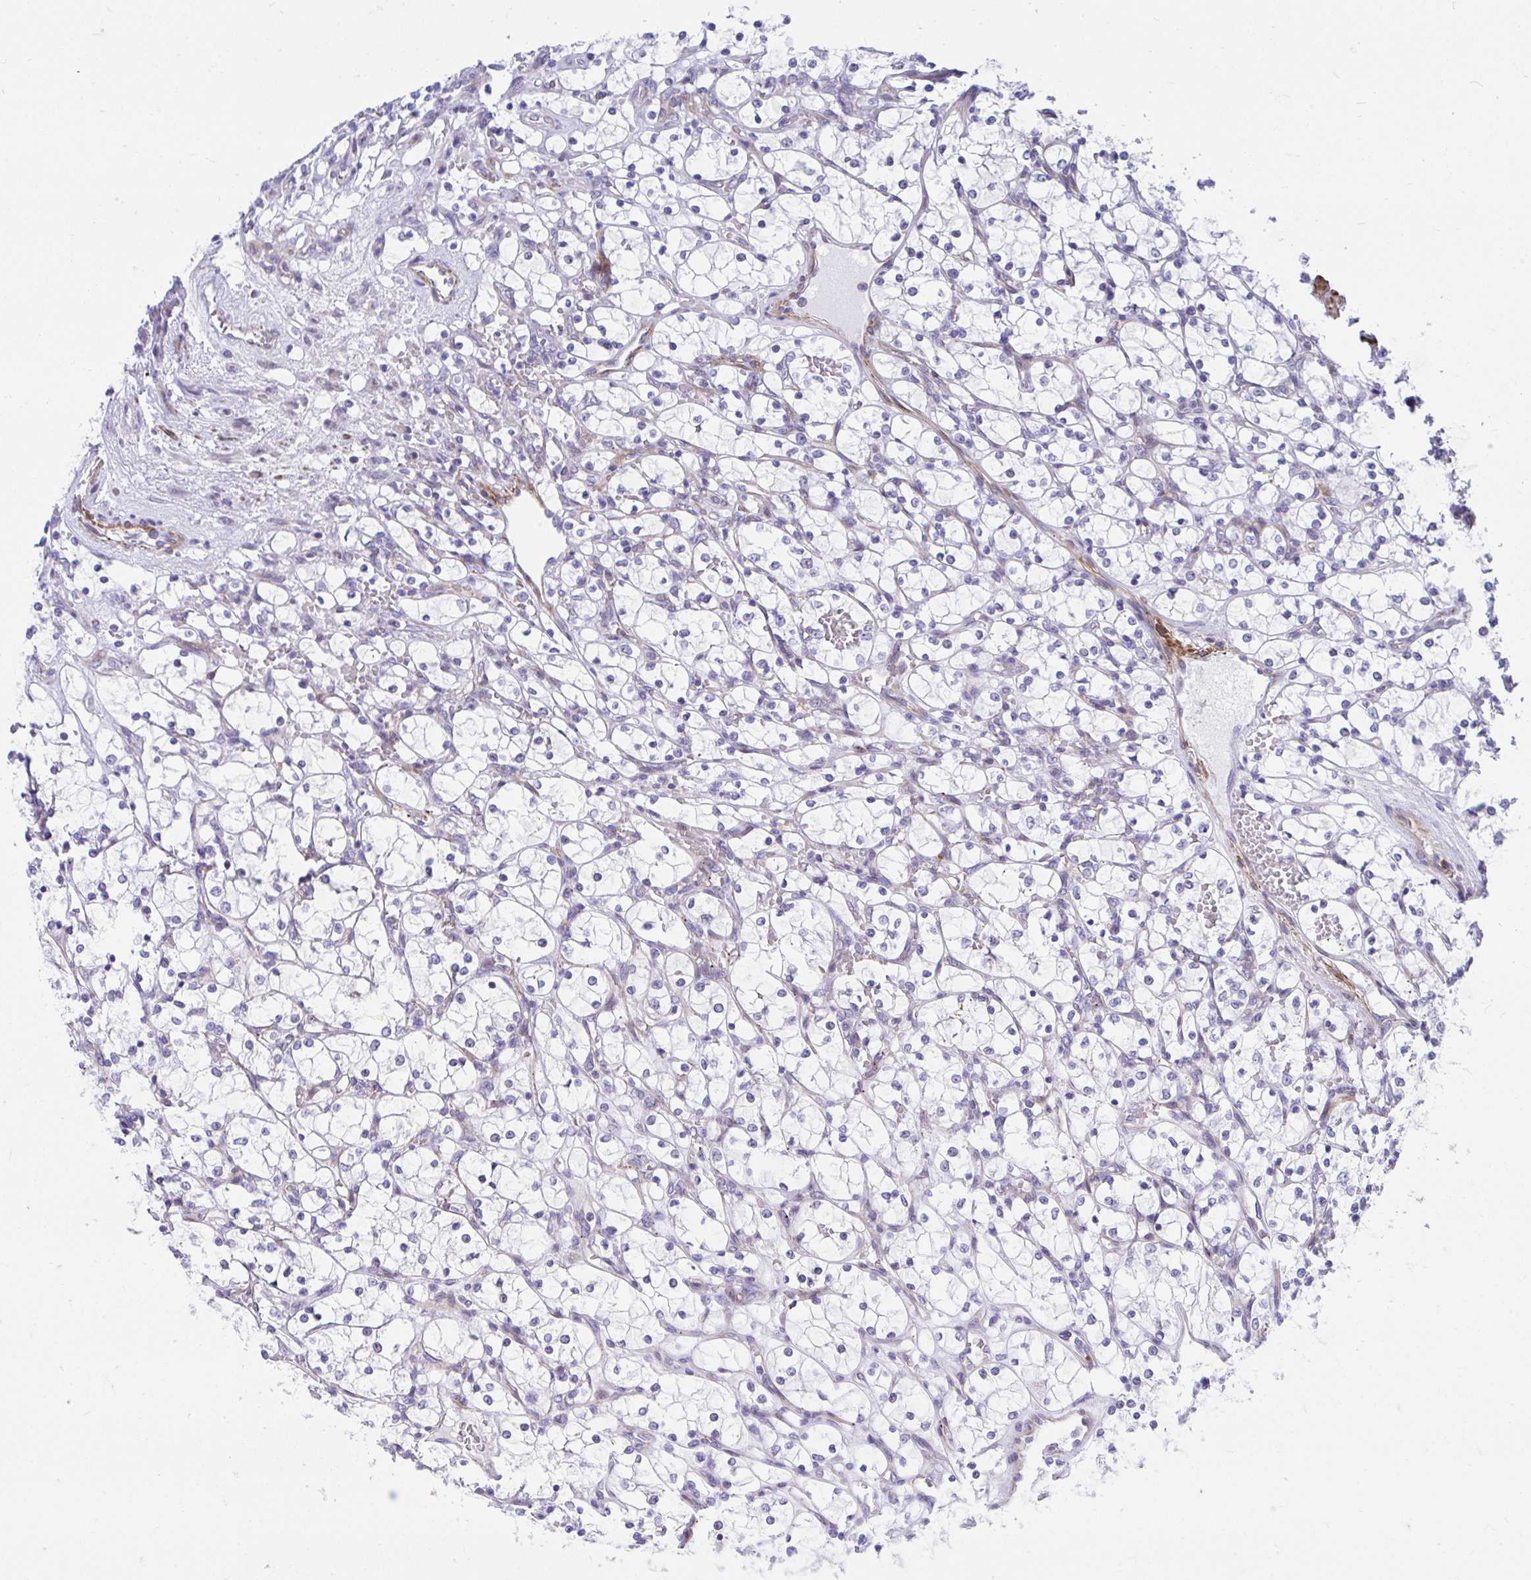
{"staining": {"intensity": "negative", "quantity": "none", "location": "none"}, "tissue": "renal cancer", "cell_type": "Tumor cells", "image_type": "cancer", "snomed": [{"axis": "morphology", "description": "Adenocarcinoma, NOS"}, {"axis": "topography", "description": "Kidney"}], "caption": "Immunohistochemical staining of renal cancer (adenocarcinoma) reveals no significant staining in tumor cells.", "gene": "CSTB", "patient": {"sex": "female", "age": 69}}